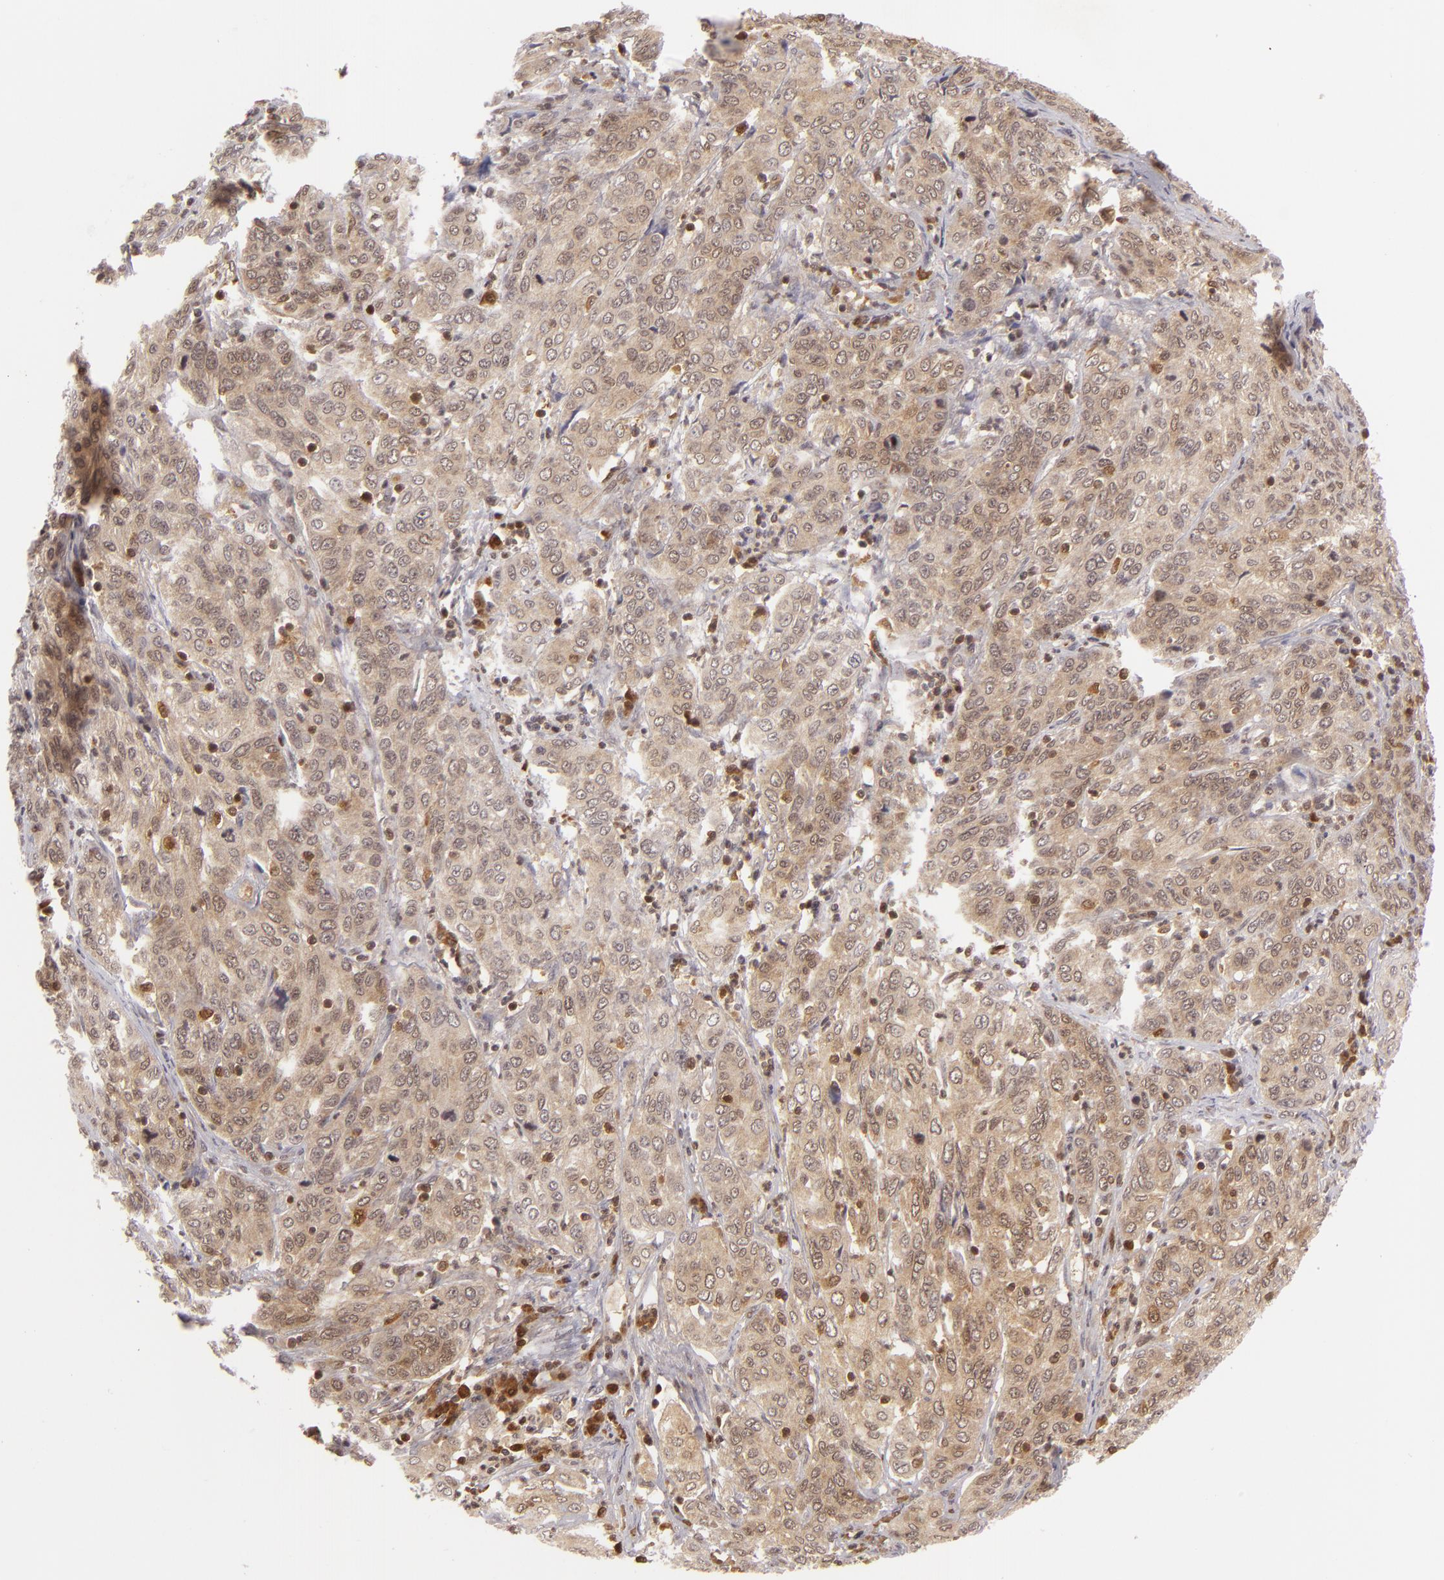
{"staining": {"intensity": "weak", "quantity": ">75%", "location": "cytoplasmic/membranous,nuclear"}, "tissue": "cervical cancer", "cell_type": "Tumor cells", "image_type": "cancer", "snomed": [{"axis": "morphology", "description": "Squamous cell carcinoma, NOS"}, {"axis": "topography", "description": "Cervix"}], "caption": "This histopathology image shows IHC staining of human squamous cell carcinoma (cervical), with low weak cytoplasmic/membranous and nuclear expression in approximately >75% of tumor cells.", "gene": "ZBTB33", "patient": {"sex": "female", "age": 38}}